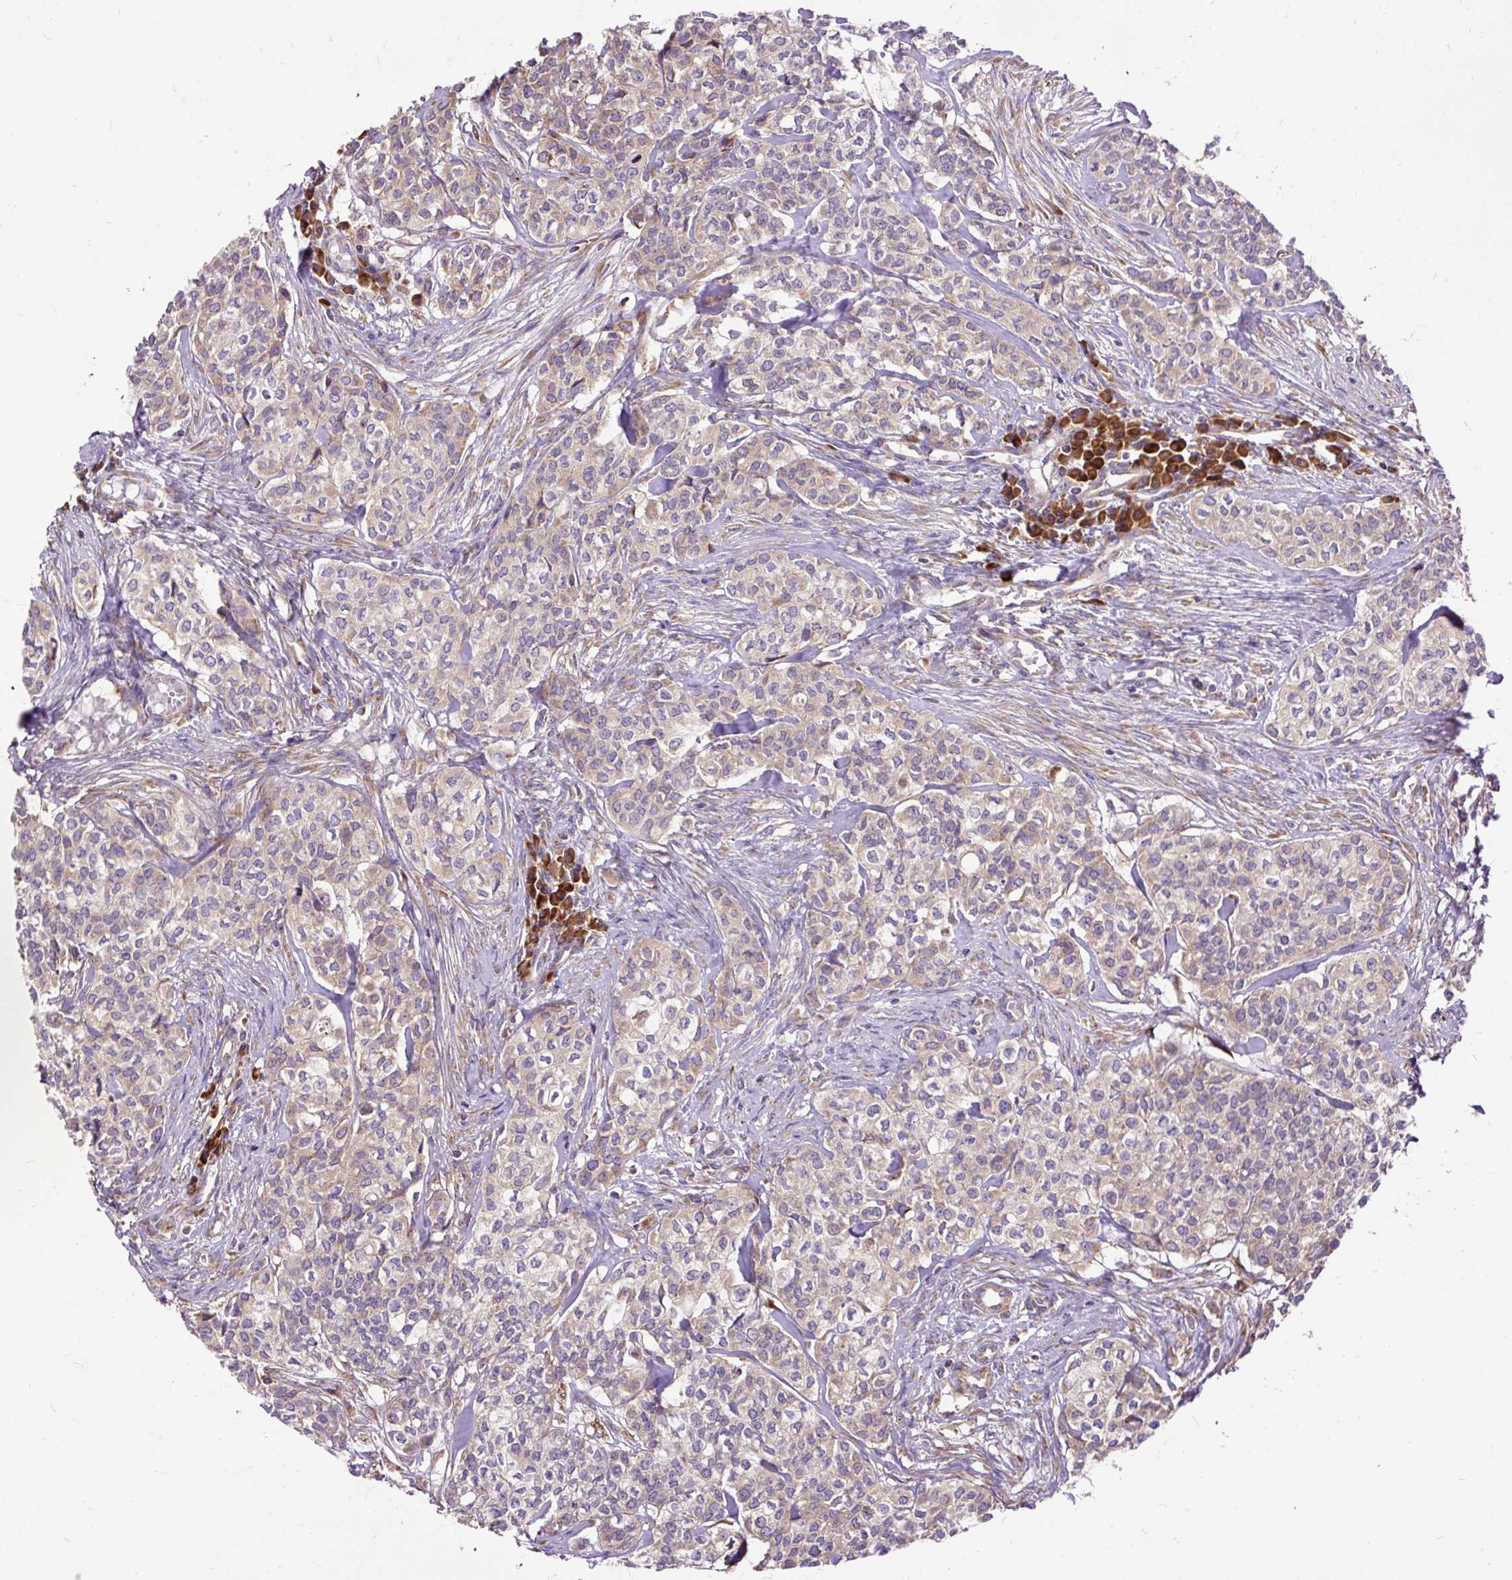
{"staining": {"intensity": "weak", "quantity": ">75%", "location": "cytoplasmic/membranous"}, "tissue": "head and neck cancer", "cell_type": "Tumor cells", "image_type": "cancer", "snomed": [{"axis": "morphology", "description": "Adenocarcinoma, NOS"}, {"axis": "topography", "description": "Head-Neck"}], "caption": "There is low levels of weak cytoplasmic/membranous staining in tumor cells of head and neck cancer, as demonstrated by immunohistochemical staining (brown color).", "gene": "RPS5", "patient": {"sex": "male", "age": 81}}